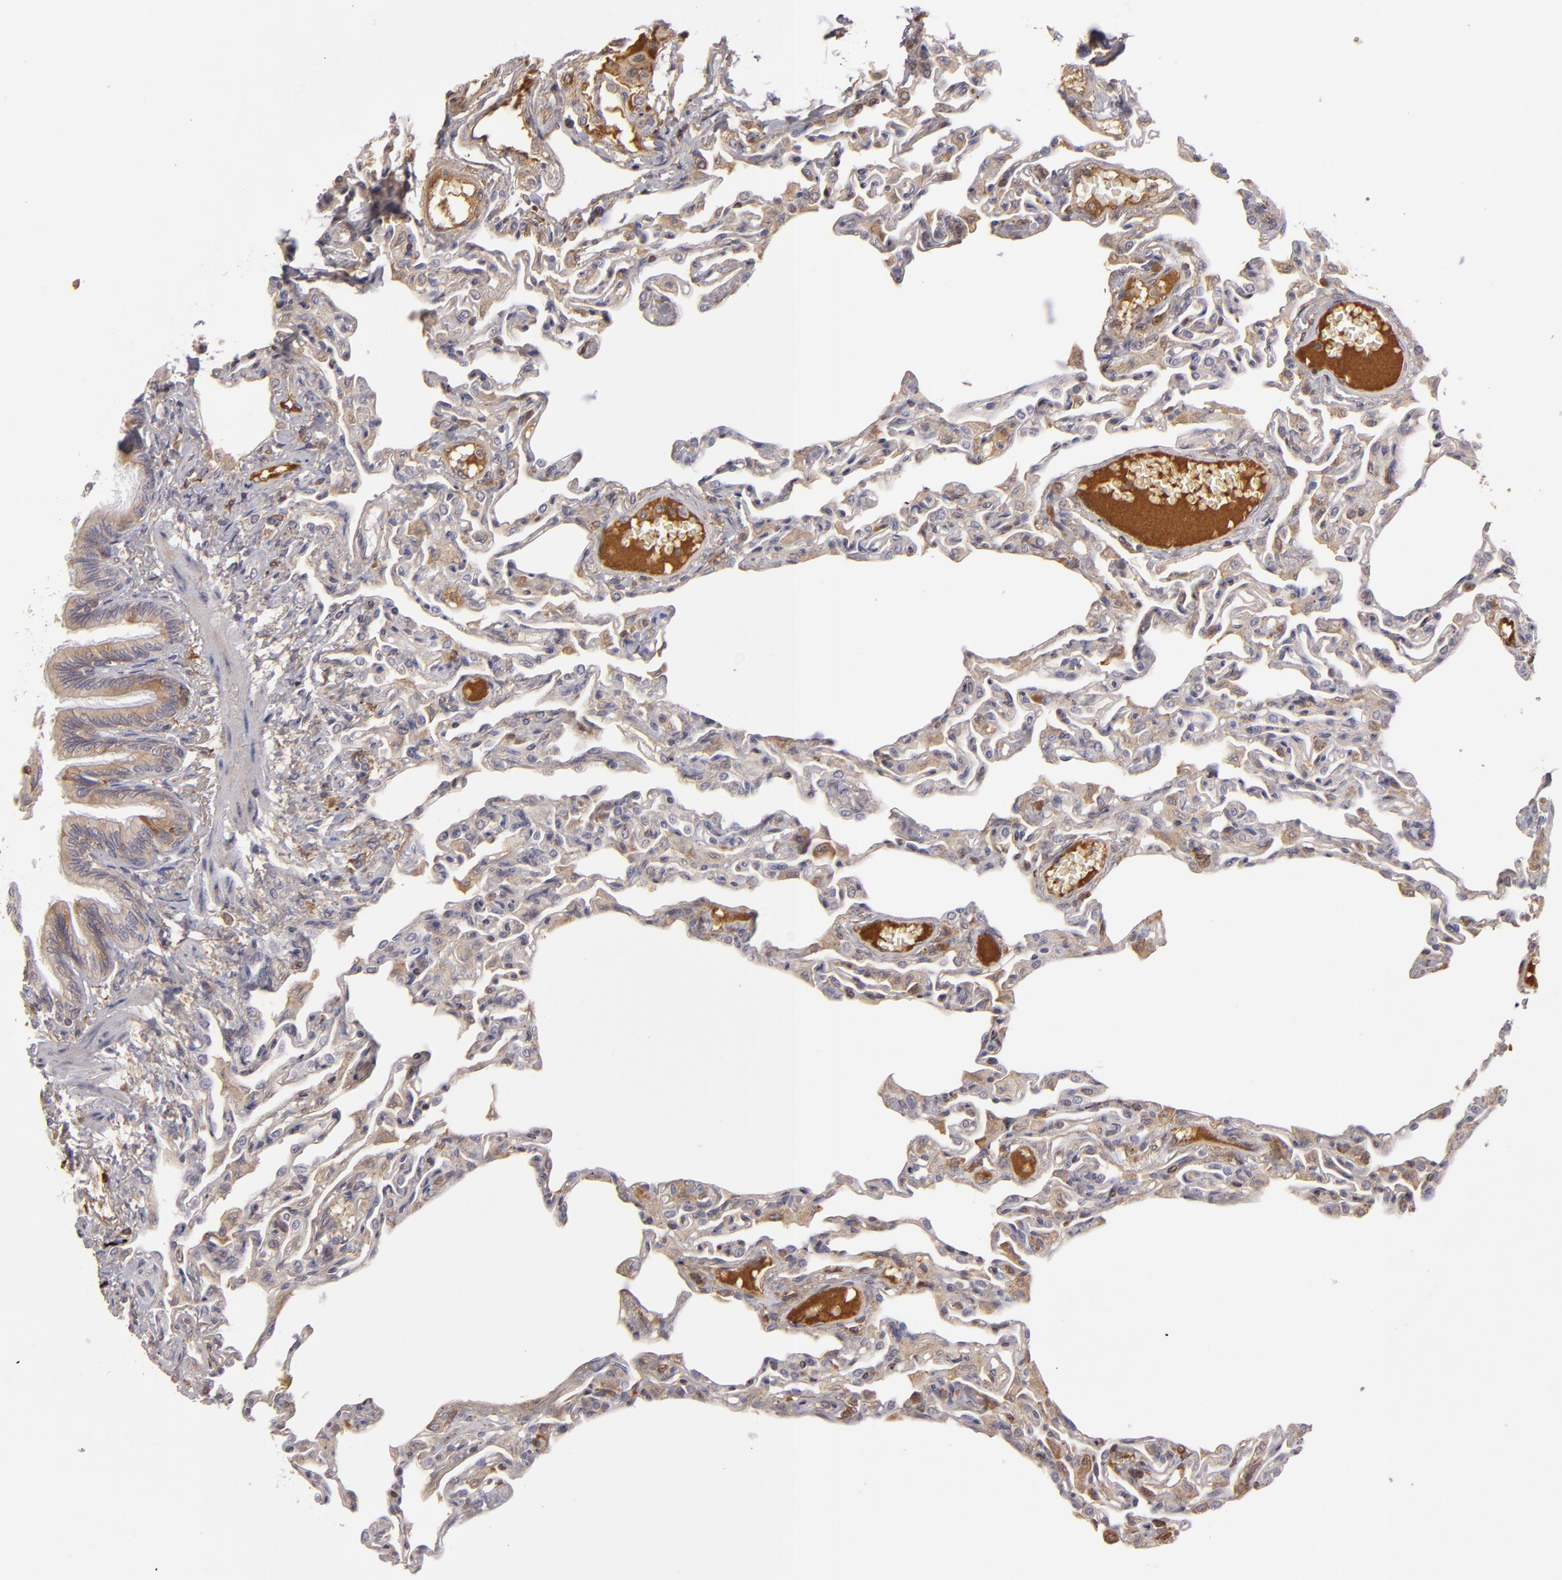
{"staining": {"intensity": "weak", "quantity": "25%-75%", "location": "cytoplasmic/membranous"}, "tissue": "lung", "cell_type": "Alveolar cells", "image_type": "normal", "snomed": [{"axis": "morphology", "description": "Normal tissue, NOS"}, {"axis": "topography", "description": "Lung"}], "caption": "High-power microscopy captured an immunohistochemistry histopathology image of unremarkable lung, revealing weak cytoplasmic/membranous expression in approximately 25%-75% of alveolar cells. (IHC, brightfield microscopy, high magnification).", "gene": "CFB", "patient": {"sex": "female", "age": 49}}